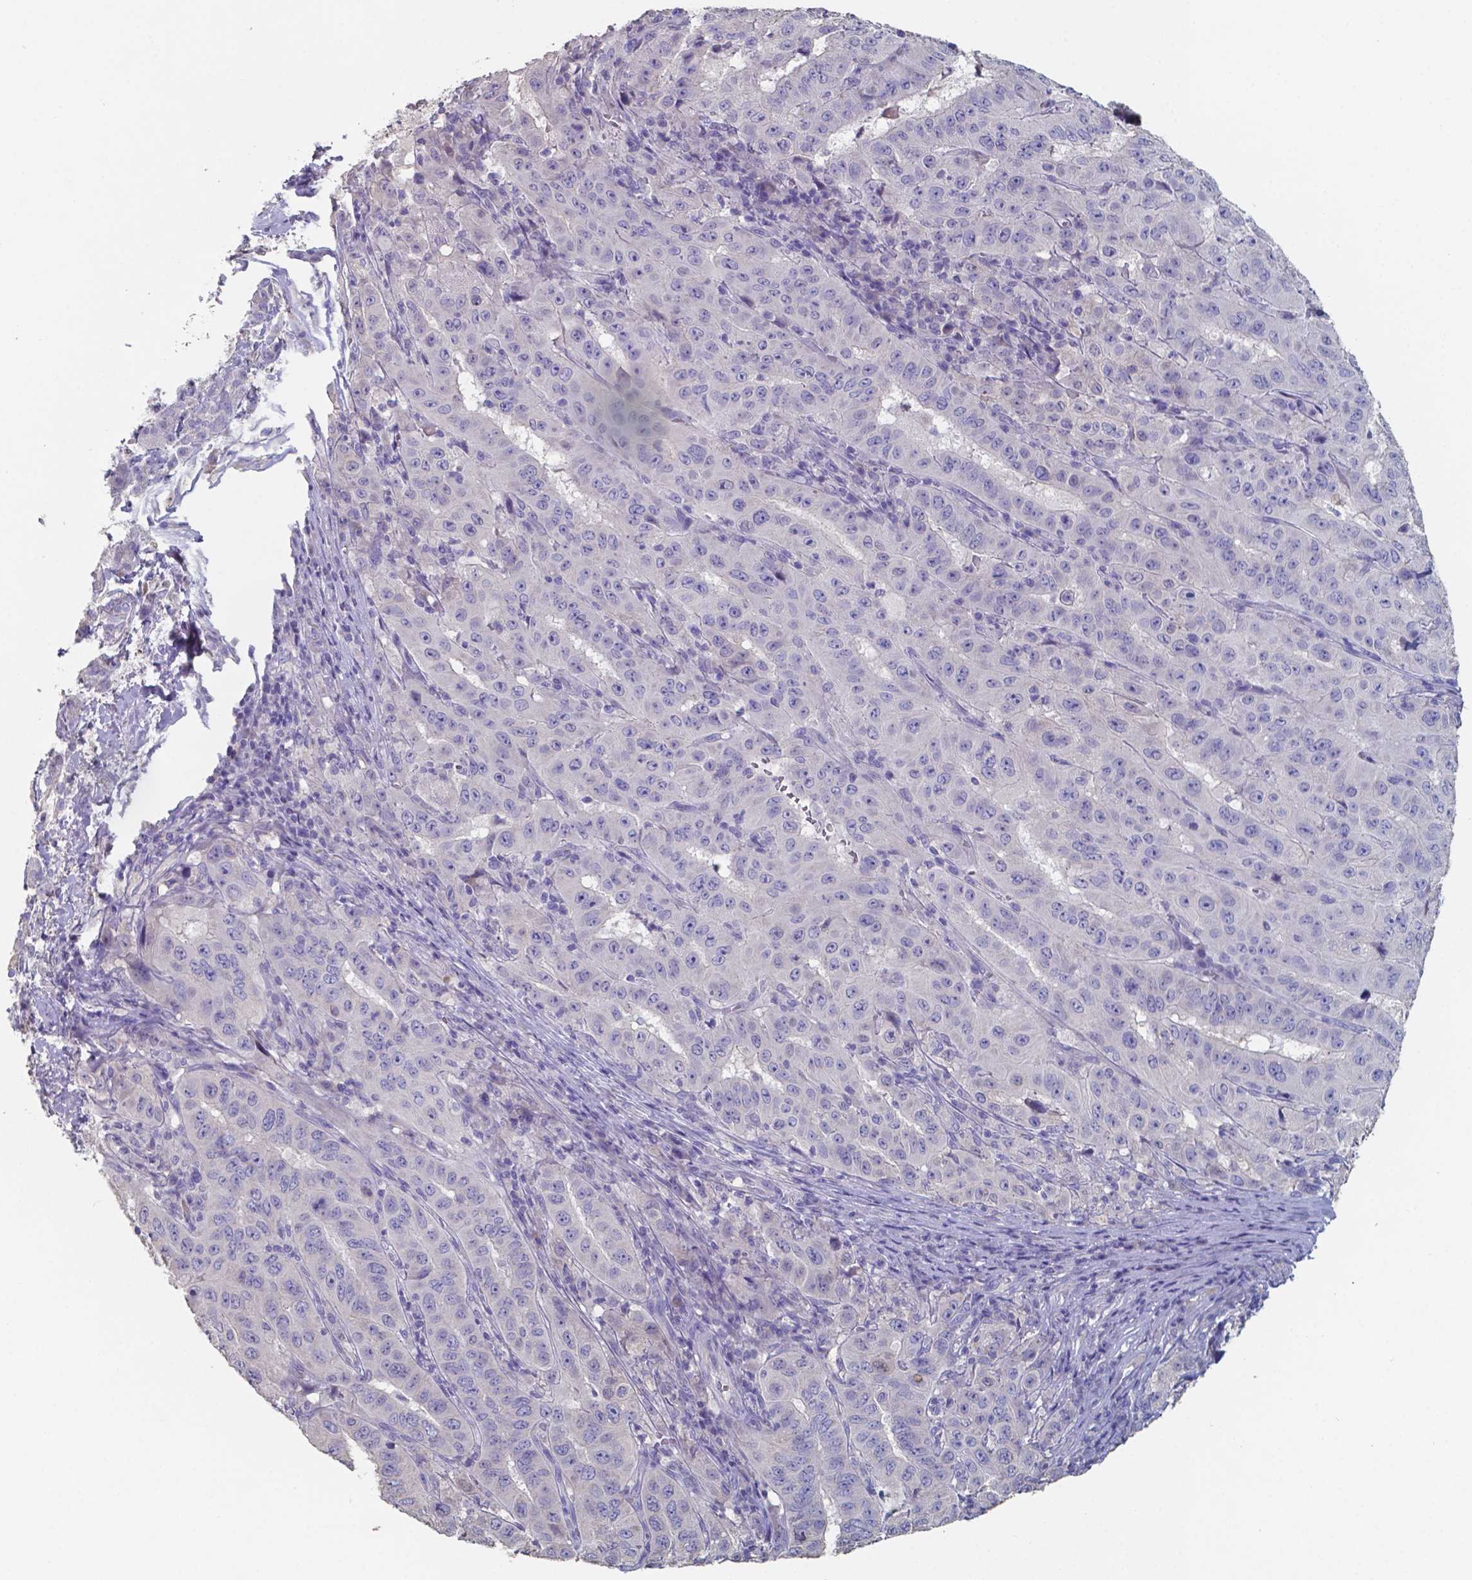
{"staining": {"intensity": "negative", "quantity": "none", "location": "none"}, "tissue": "pancreatic cancer", "cell_type": "Tumor cells", "image_type": "cancer", "snomed": [{"axis": "morphology", "description": "Adenocarcinoma, NOS"}, {"axis": "topography", "description": "Pancreas"}], "caption": "Pancreatic cancer stained for a protein using immunohistochemistry shows no positivity tumor cells.", "gene": "FOXJ1", "patient": {"sex": "male", "age": 63}}